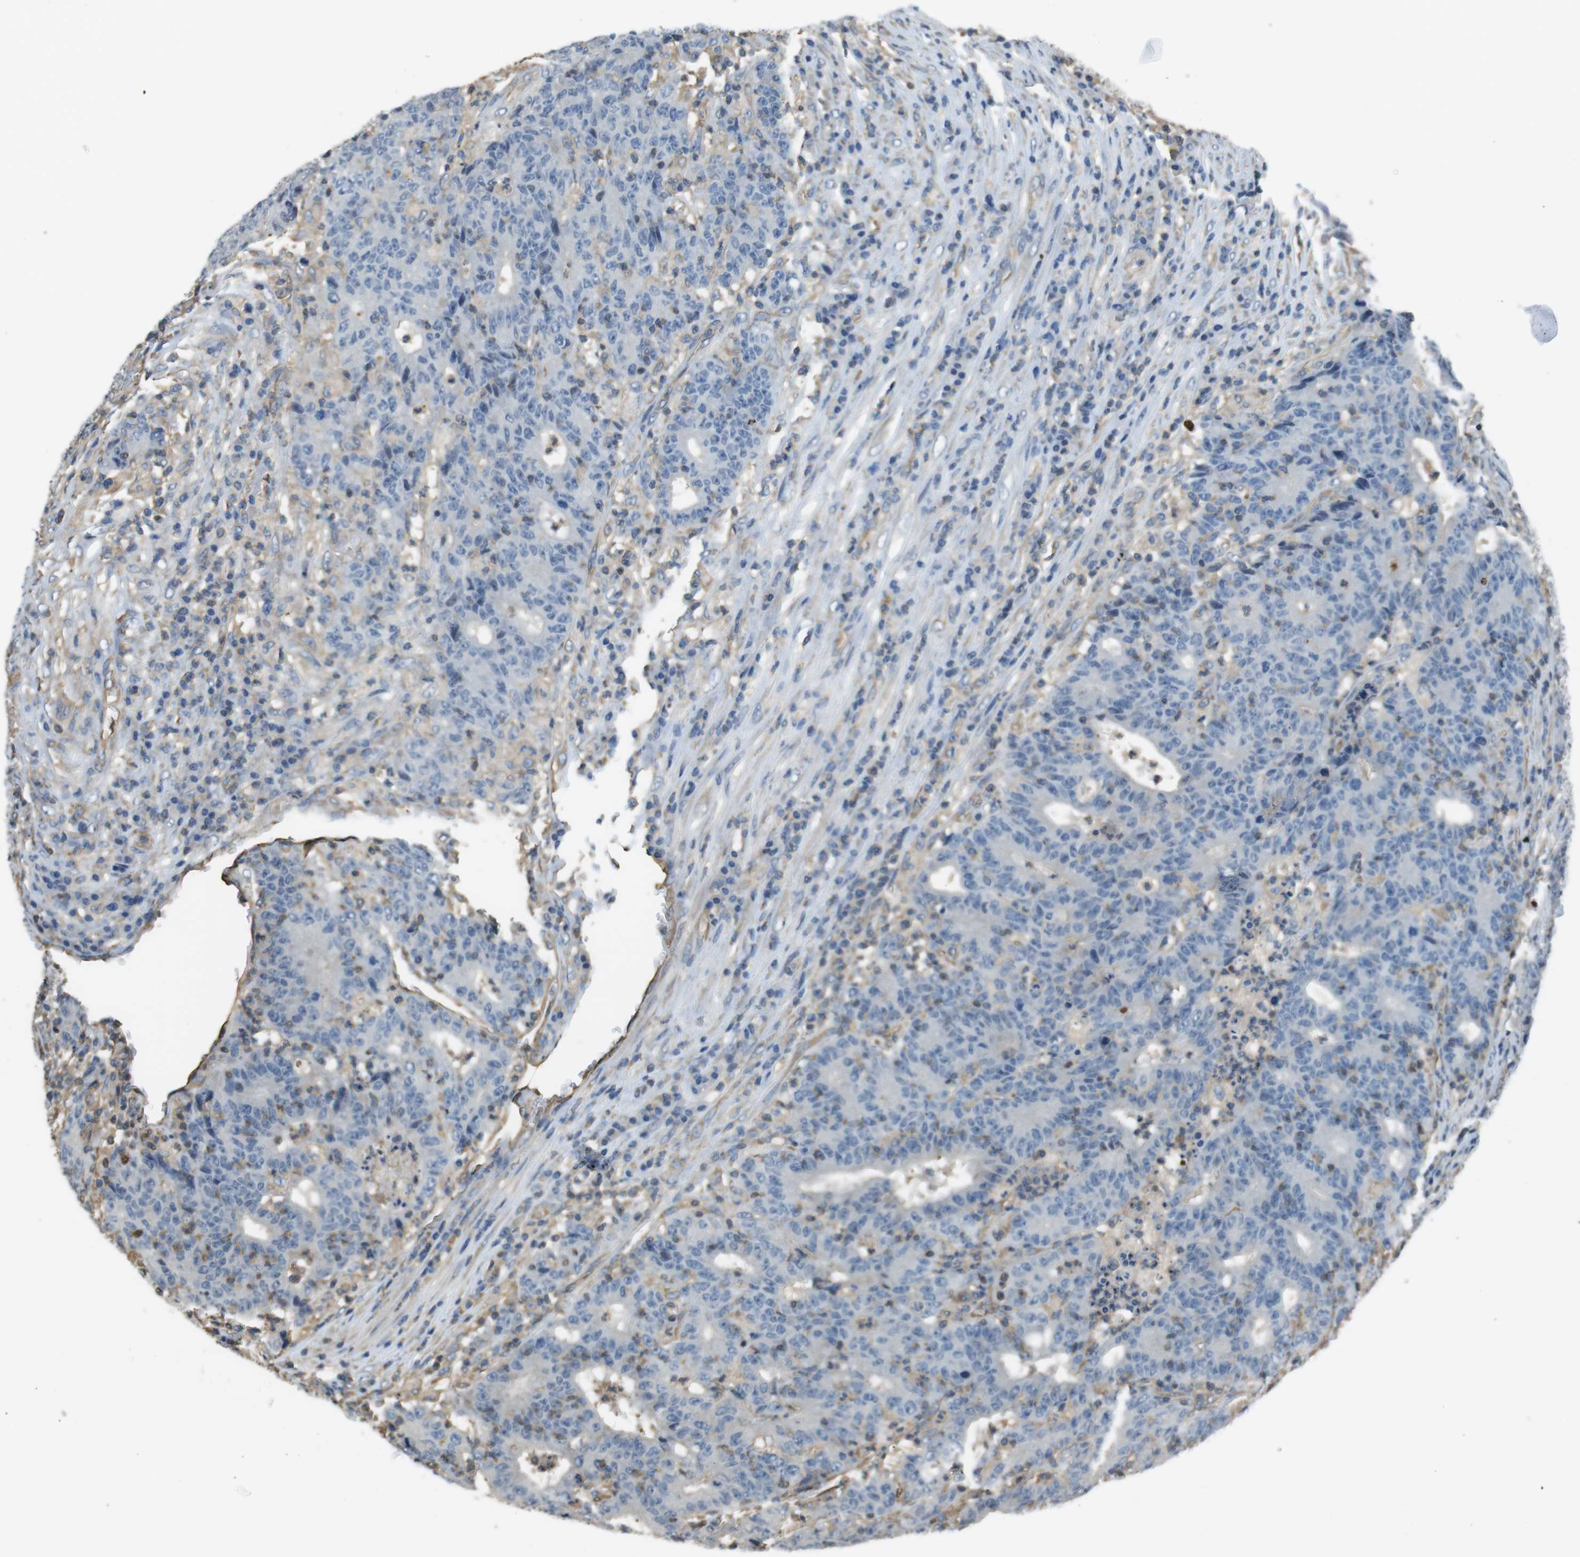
{"staining": {"intensity": "weak", "quantity": "<25%", "location": "cytoplasmic/membranous"}, "tissue": "colorectal cancer", "cell_type": "Tumor cells", "image_type": "cancer", "snomed": [{"axis": "morphology", "description": "Normal tissue, NOS"}, {"axis": "morphology", "description": "Adenocarcinoma, NOS"}, {"axis": "topography", "description": "Colon"}], "caption": "IHC histopathology image of neoplastic tissue: adenocarcinoma (colorectal) stained with DAB shows no significant protein positivity in tumor cells. The staining was performed using DAB (3,3'-diaminobenzidine) to visualize the protein expression in brown, while the nuclei were stained in blue with hematoxylin (Magnification: 20x).", "gene": "FCAR", "patient": {"sex": "female", "age": 75}}